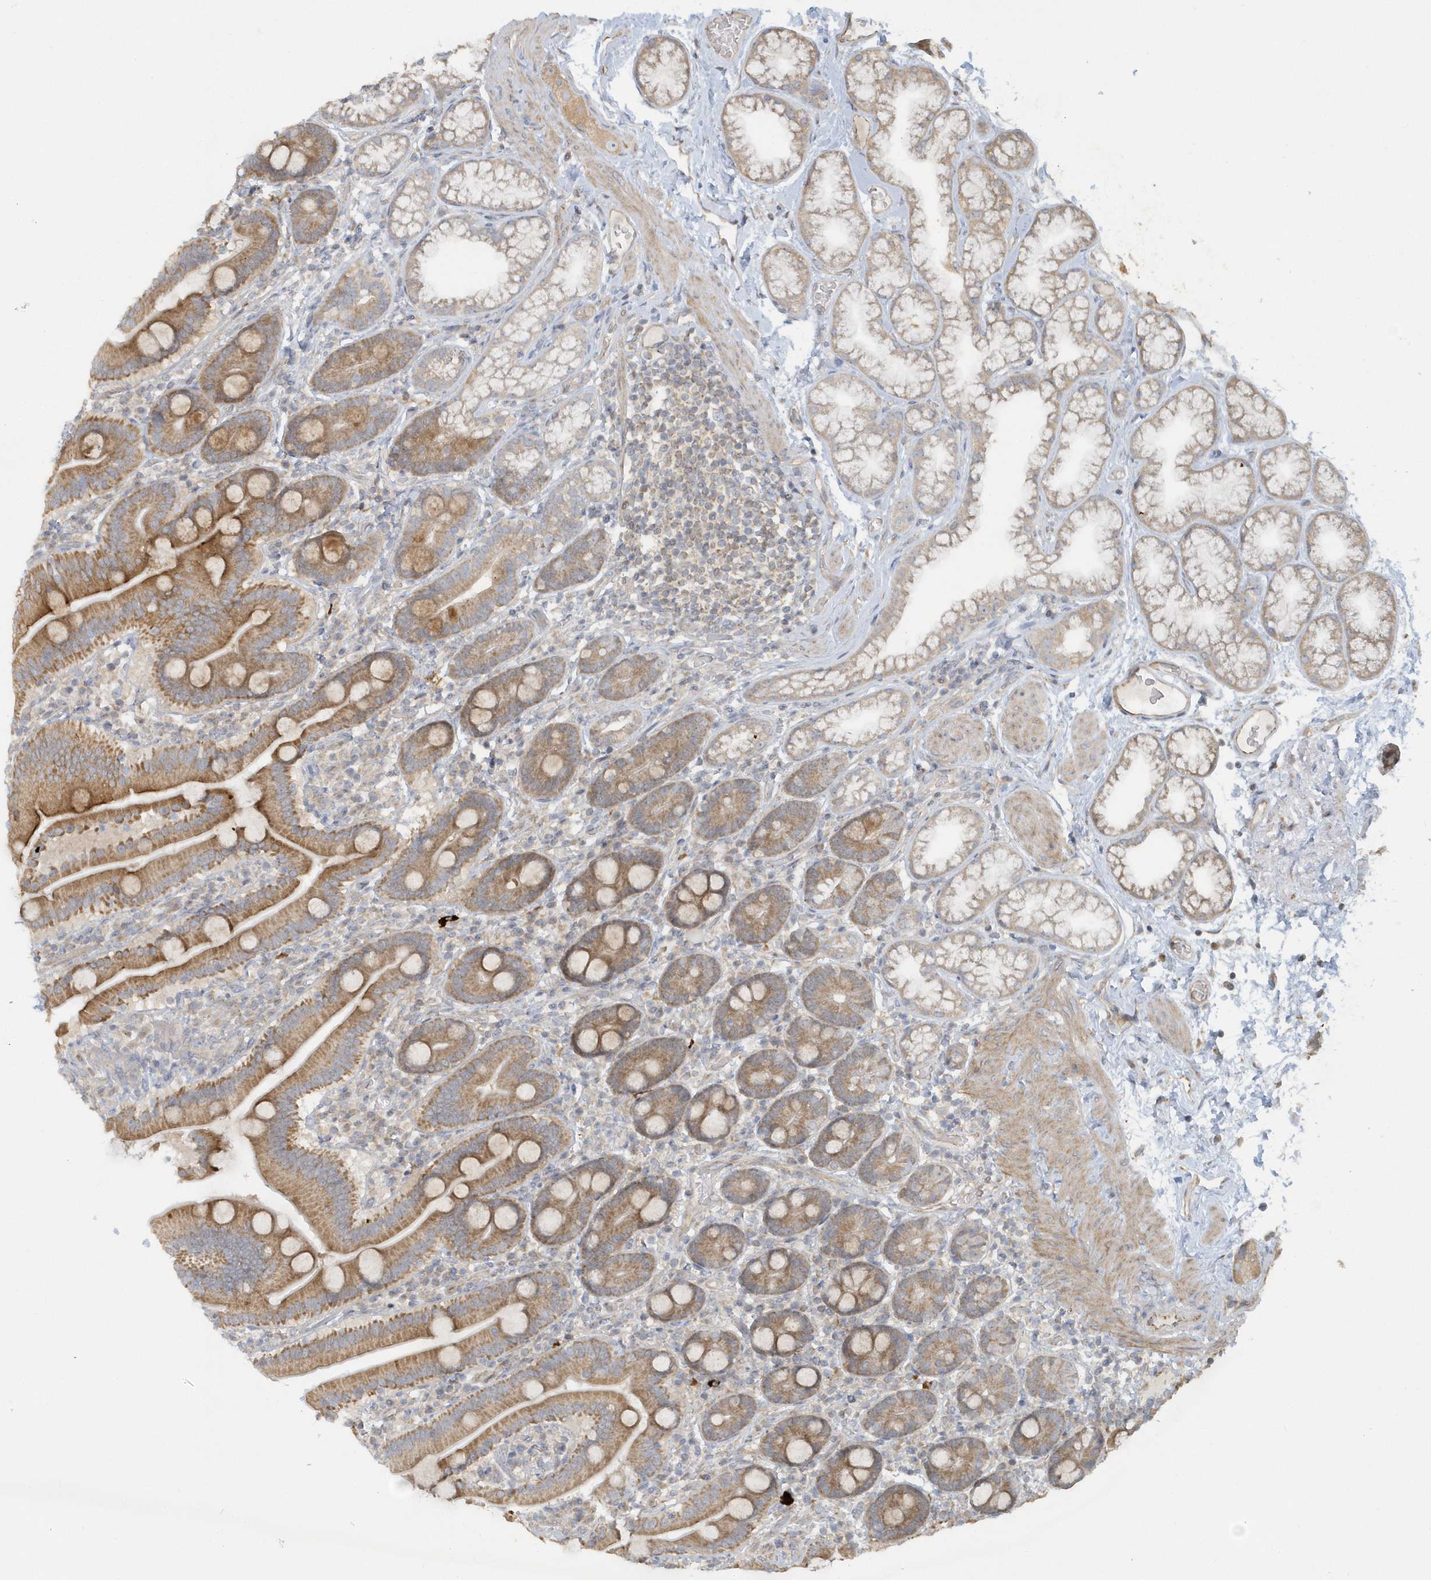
{"staining": {"intensity": "strong", "quantity": ">75%", "location": "cytoplasmic/membranous"}, "tissue": "duodenum", "cell_type": "Glandular cells", "image_type": "normal", "snomed": [{"axis": "morphology", "description": "Normal tissue, NOS"}, {"axis": "topography", "description": "Duodenum"}], "caption": "Brown immunohistochemical staining in normal duodenum shows strong cytoplasmic/membranous staining in about >75% of glandular cells. Using DAB (brown) and hematoxylin (blue) stains, captured at high magnification using brightfield microscopy.", "gene": "THG1L", "patient": {"sex": "male", "age": 55}}